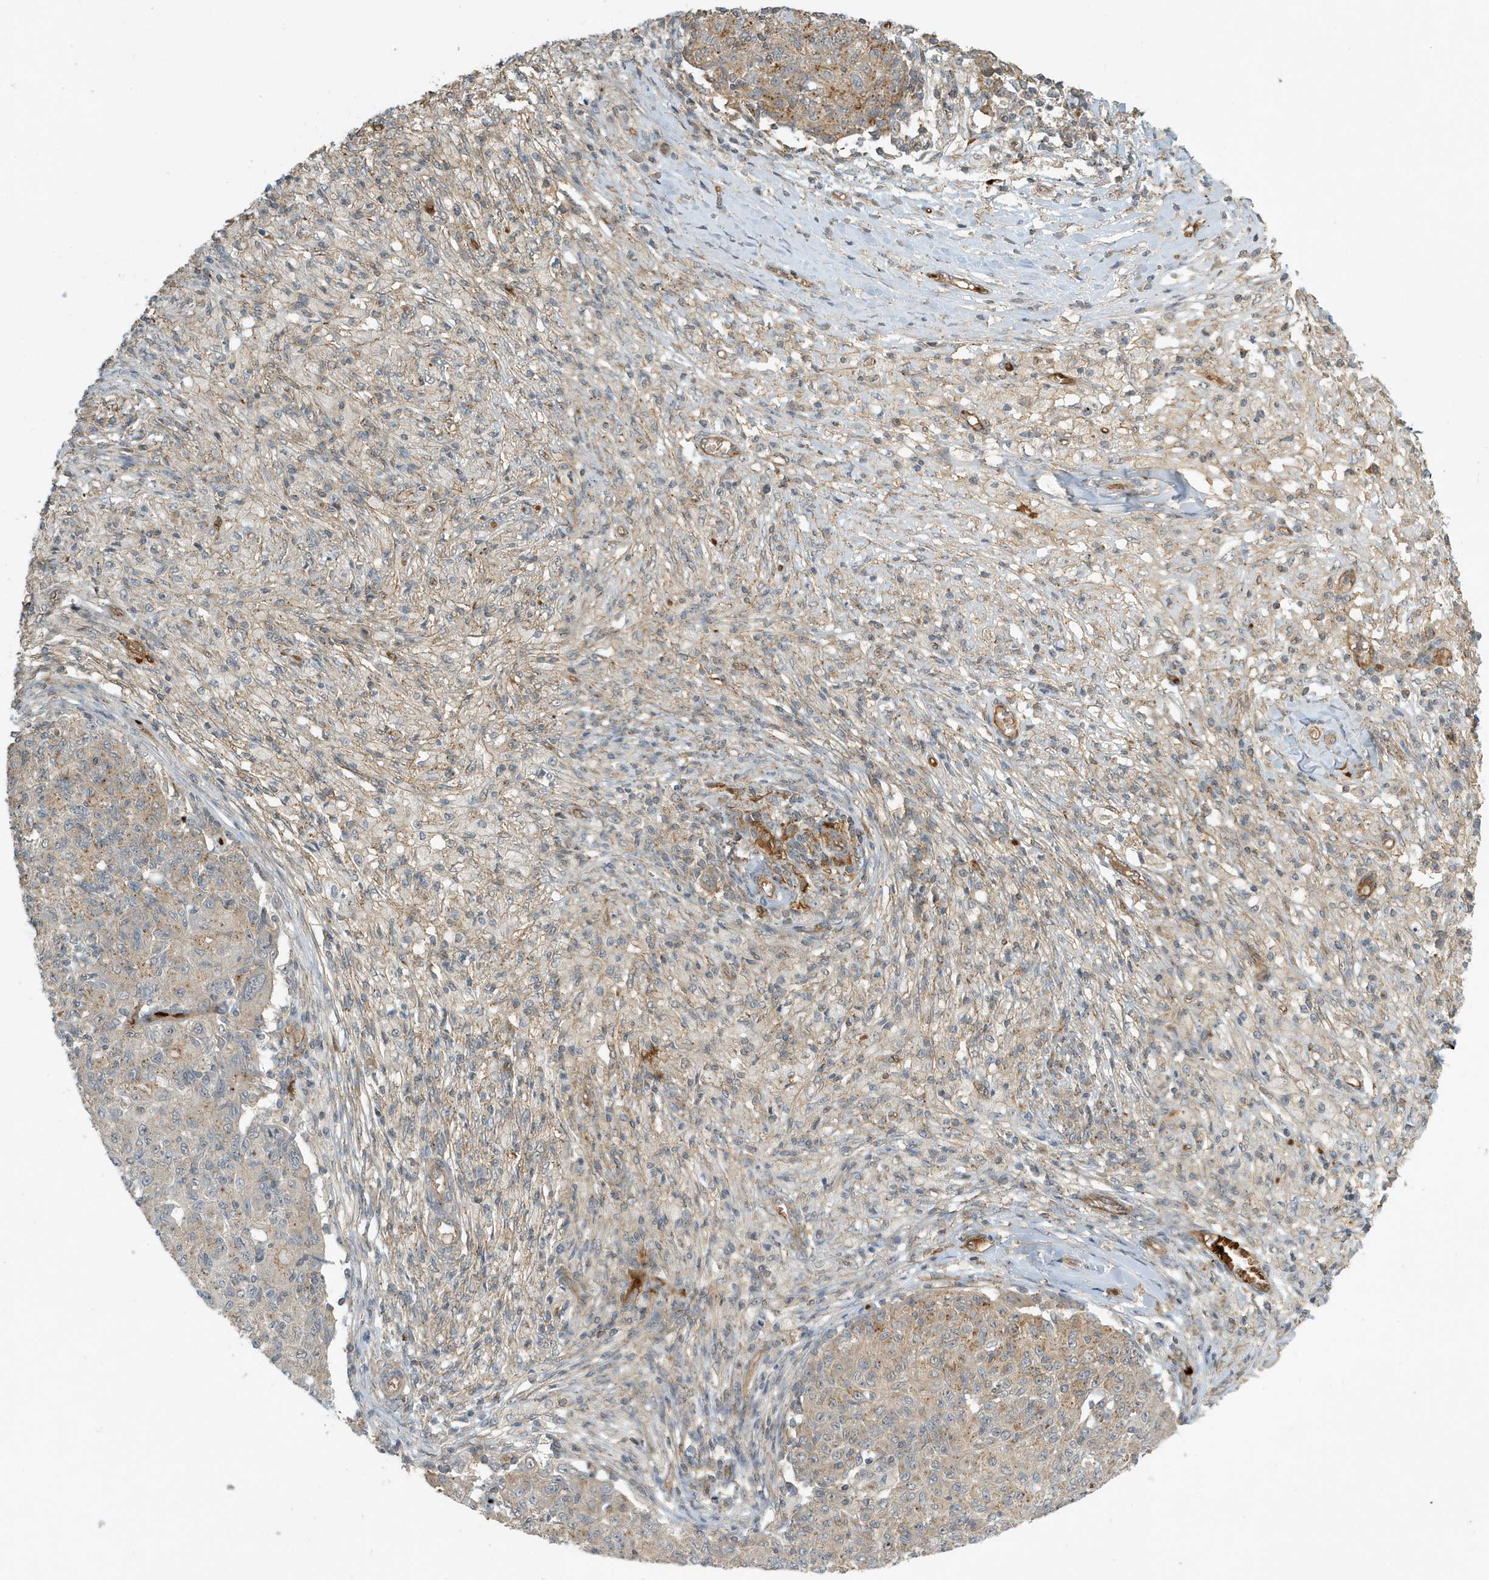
{"staining": {"intensity": "negative", "quantity": "none", "location": "none"}, "tissue": "ovarian cancer", "cell_type": "Tumor cells", "image_type": "cancer", "snomed": [{"axis": "morphology", "description": "Carcinoma, endometroid"}, {"axis": "topography", "description": "Ovary"}], "caption": "This is an immunohistochemistry histopathology image of ovarian cancer (endometroid carcinoma). There is no expression in tumor cells.", "gene": "FYCO1", "patient": {"sex": "female", "age": 42}}